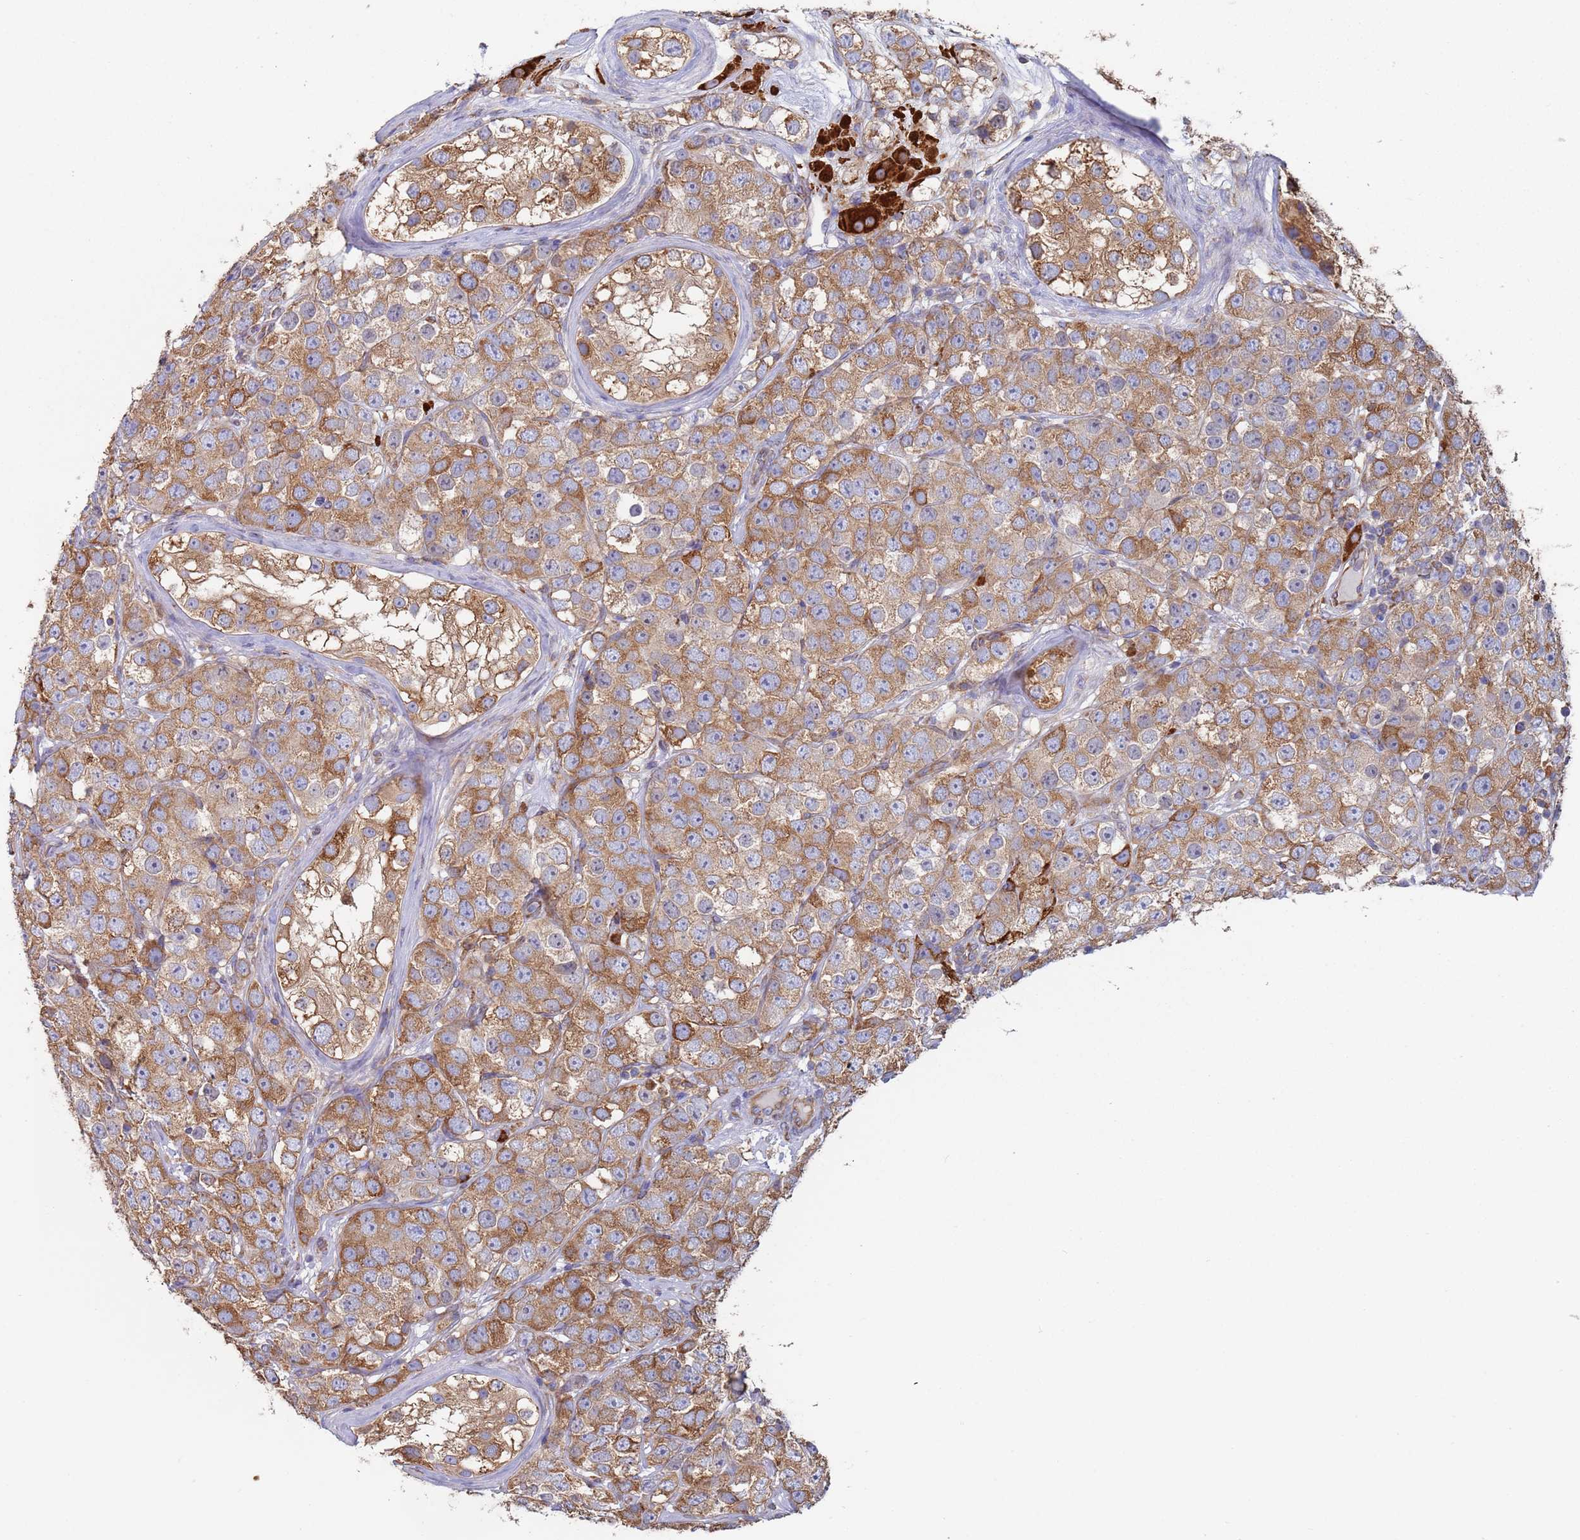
{"staining": {"intensity": "moderate", "quantity": "25%-75%", "location": "cytoplasmic/membranous"}, "tissue": "testis cancer", "cell_type": "Tumor cells", "image_type": "cancer", "snomed": [{"axis": "morphology", "description": "Seminoma, NOS"}, {"axis": "topography", "description": "Testis"}], "caption": "Moderate cytoplasmic/membranous expression for a protein is identified in about 25%-75% of tumor cells of testis cancer (seminoma) using immunohistochemistry (IHC).", "gene": "ZNF844", "patient": {"sex": "male", "age": 28}}